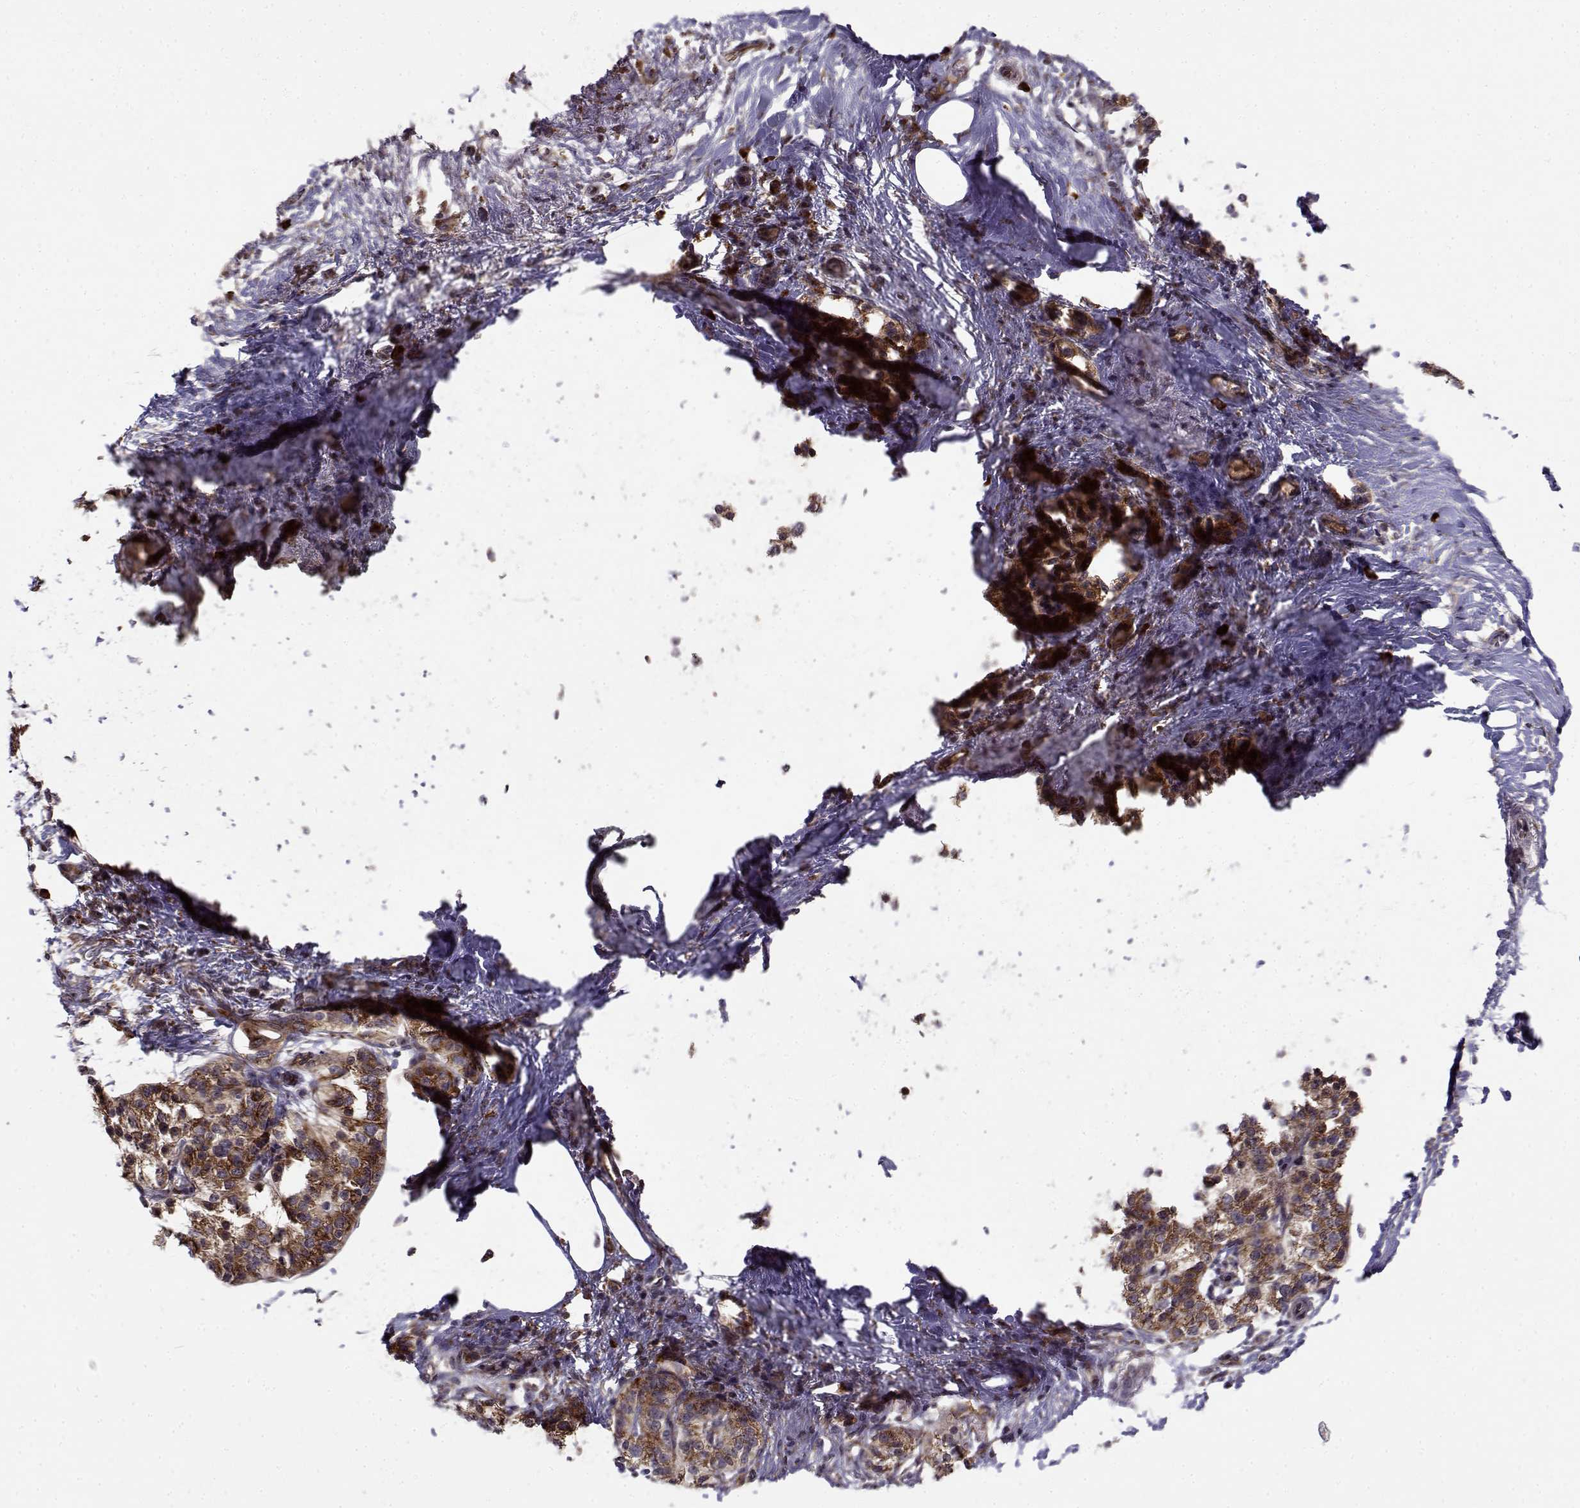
{"staining": {"intensity": "strong", "quantity": ">75%", "location": "cytoplasmic/membranous"}, "tissue": "pancreatic cancer", "cell_type": "Tumor cells", "image_type": "cancer", "snomed": [{"axis": "morphology", "description": "Adenocarcinoma, NOS"}, {"axis": "topography", "description": "Pancreas"}], "caption": "Human pancreatic cancer (adenocarcinoma) stained with a brown dye shows strong cytoplasmic/membranous positive positivity in about >75% of tumor cells.", "gene": "RPL31", "patient": {"sex": "female", "age": 72}}